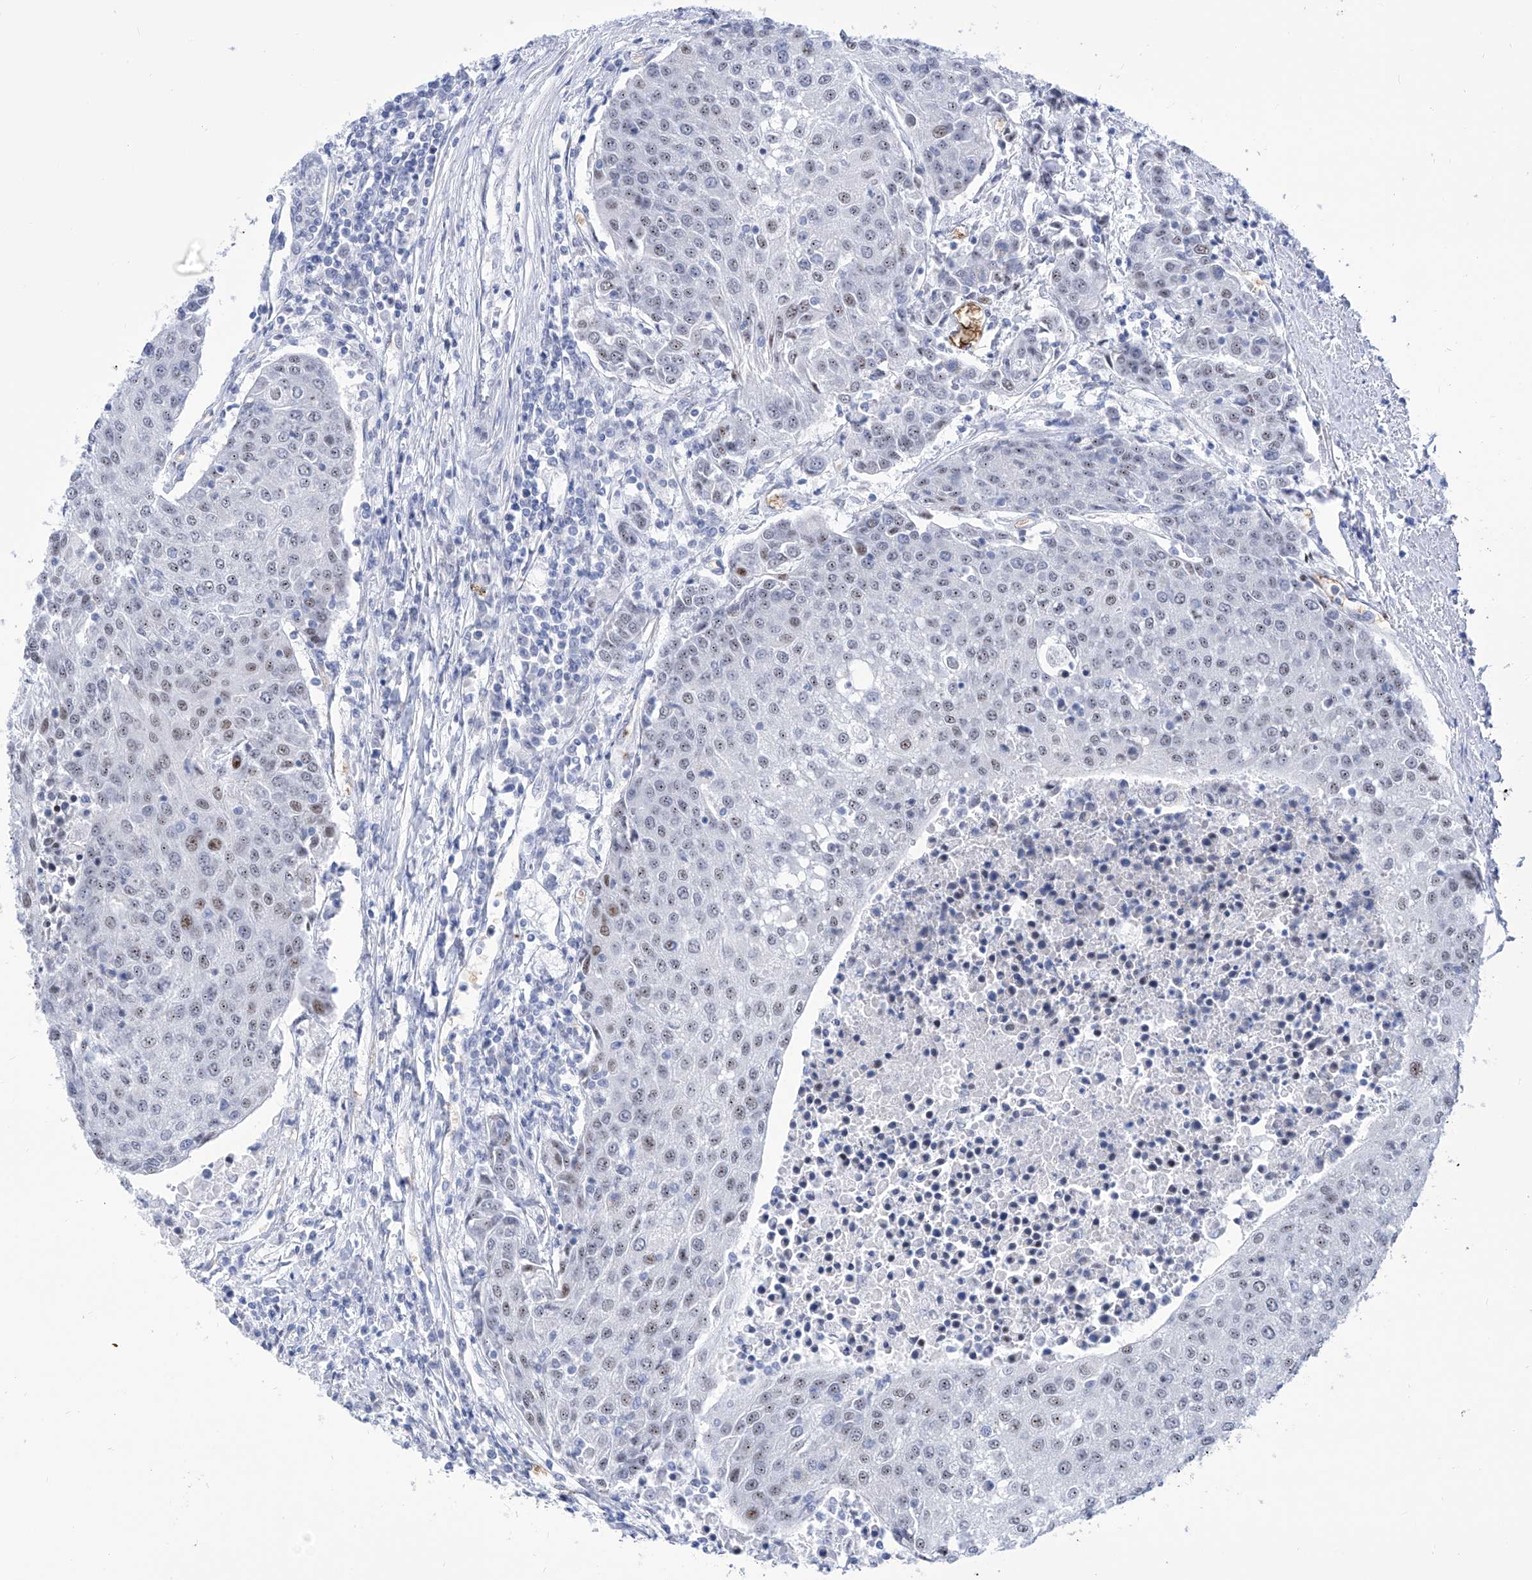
{"staining": {"intensity": "moderate", "quantity": "<25%", "location": "nuclear"}, "tissue": "urothelial cancer", "cell_type": "Tumor cells", "image_type": "cancer", "snomed": [{"axis": "morphology", "description": "Urothelial carcinoma, High grade"}, {"axis": "topography", "description": "Urinary bladder"}], "caption": "Urothelial cancer stained with a brown dye exhibits moderate nuclear positive expression in approximately <25% of tumor cells.", "gene": "SART1", "patient": {"sex": "female", "age": 85}}